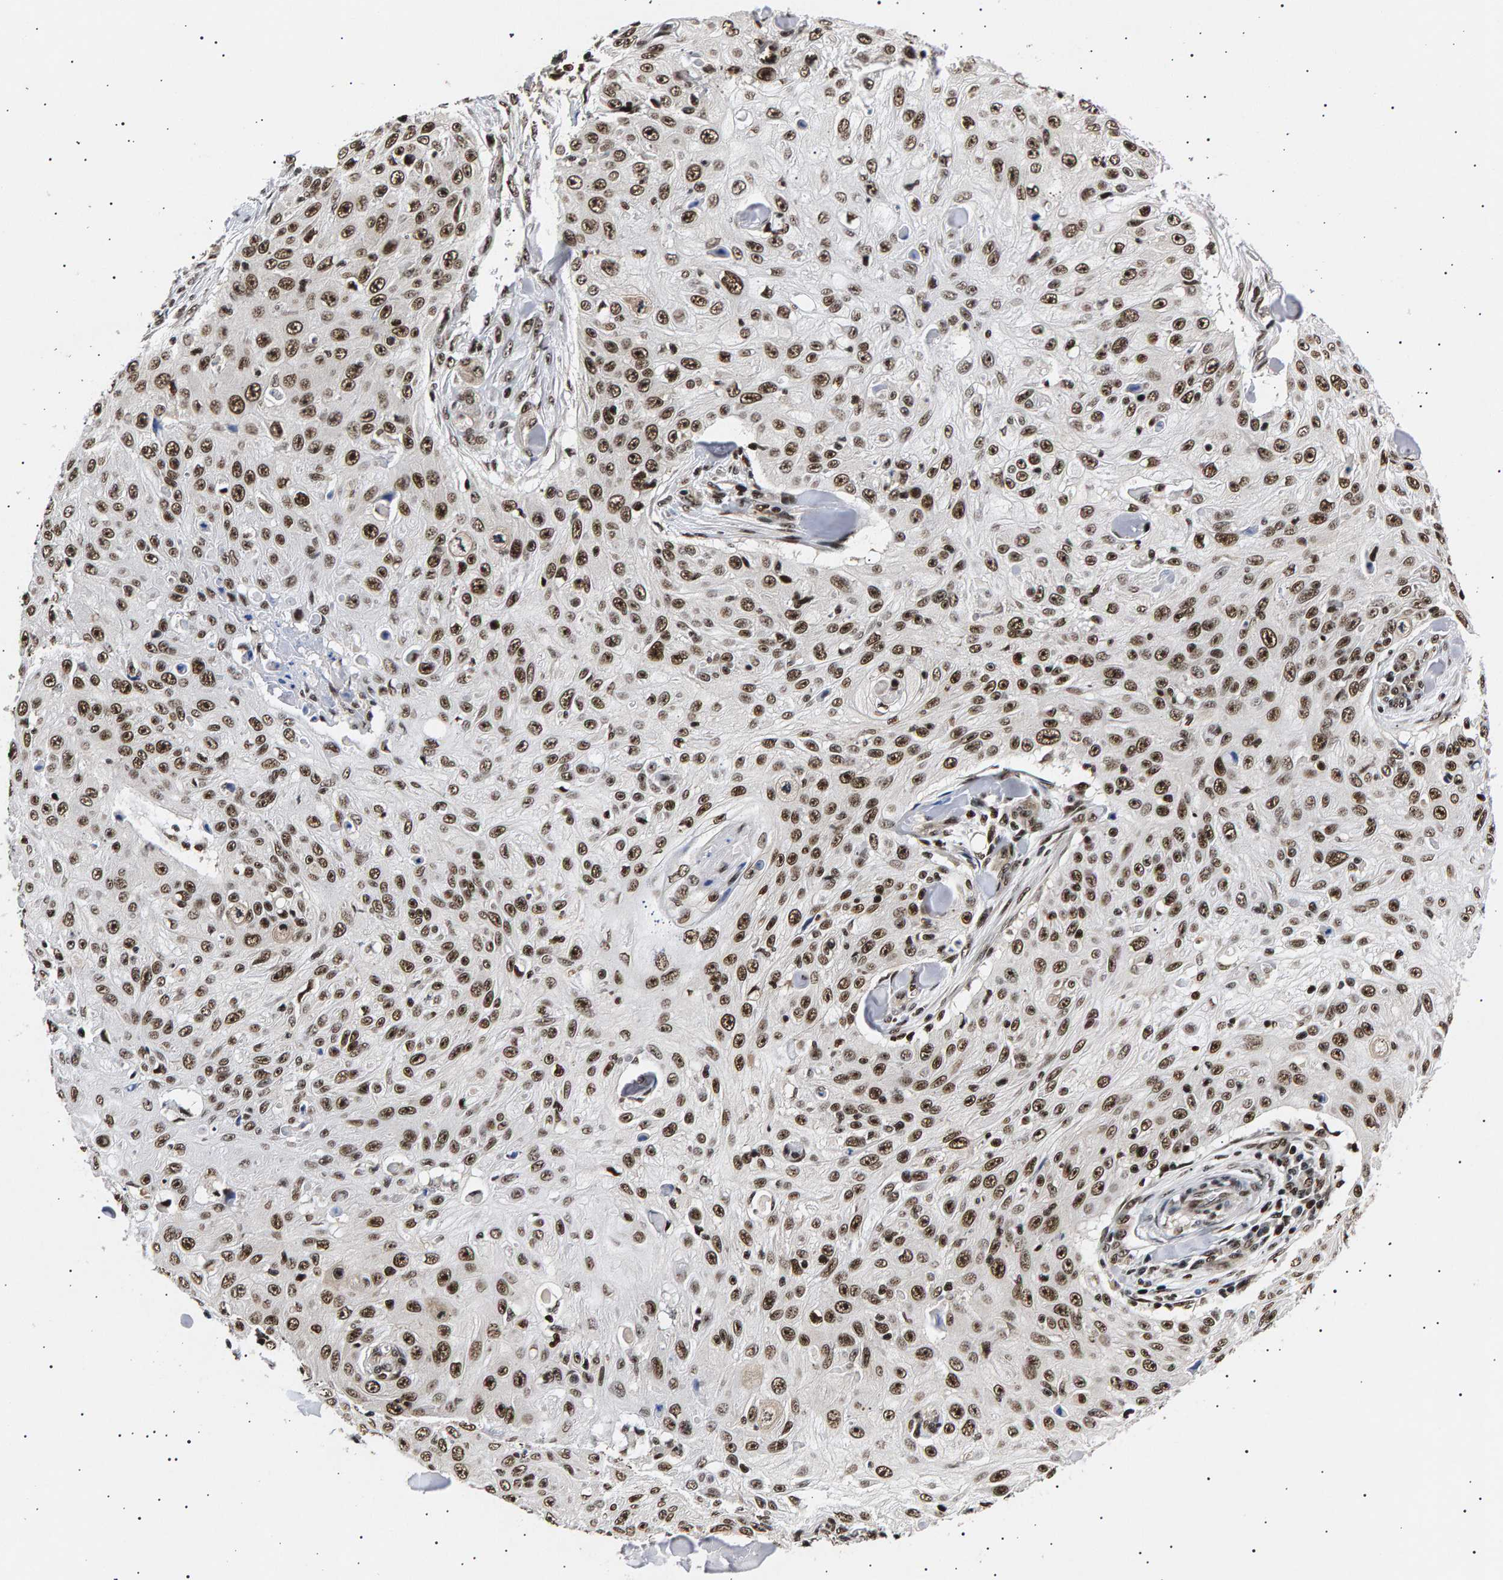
{"staining": {"intensity": "strong", "quantity": ">75%", "location": "nuclear"}, "tissue": "skin cancer", "cell_type": "Tumor cells", "image_type": "cancer", "snomed": [{"axis": "morphology", "description": "Squamous cell carcinoma, NOS"}, {"axis": "topography", "description": "Skin"}], "caption": "Immunohistochemistry (IHC) staining of skin squamous cell carcinoma, which shows high levels of strong nuclear positivity in approximately >75% of tumor cells indicating strong nuclear protein positivity. The staining was performed using DAB (brown) for protein detection and nuclei were counterstained in hematoxylin (blue).", "gene": "ANKRD40", "patient": {"sex": "male", "age": 86}}